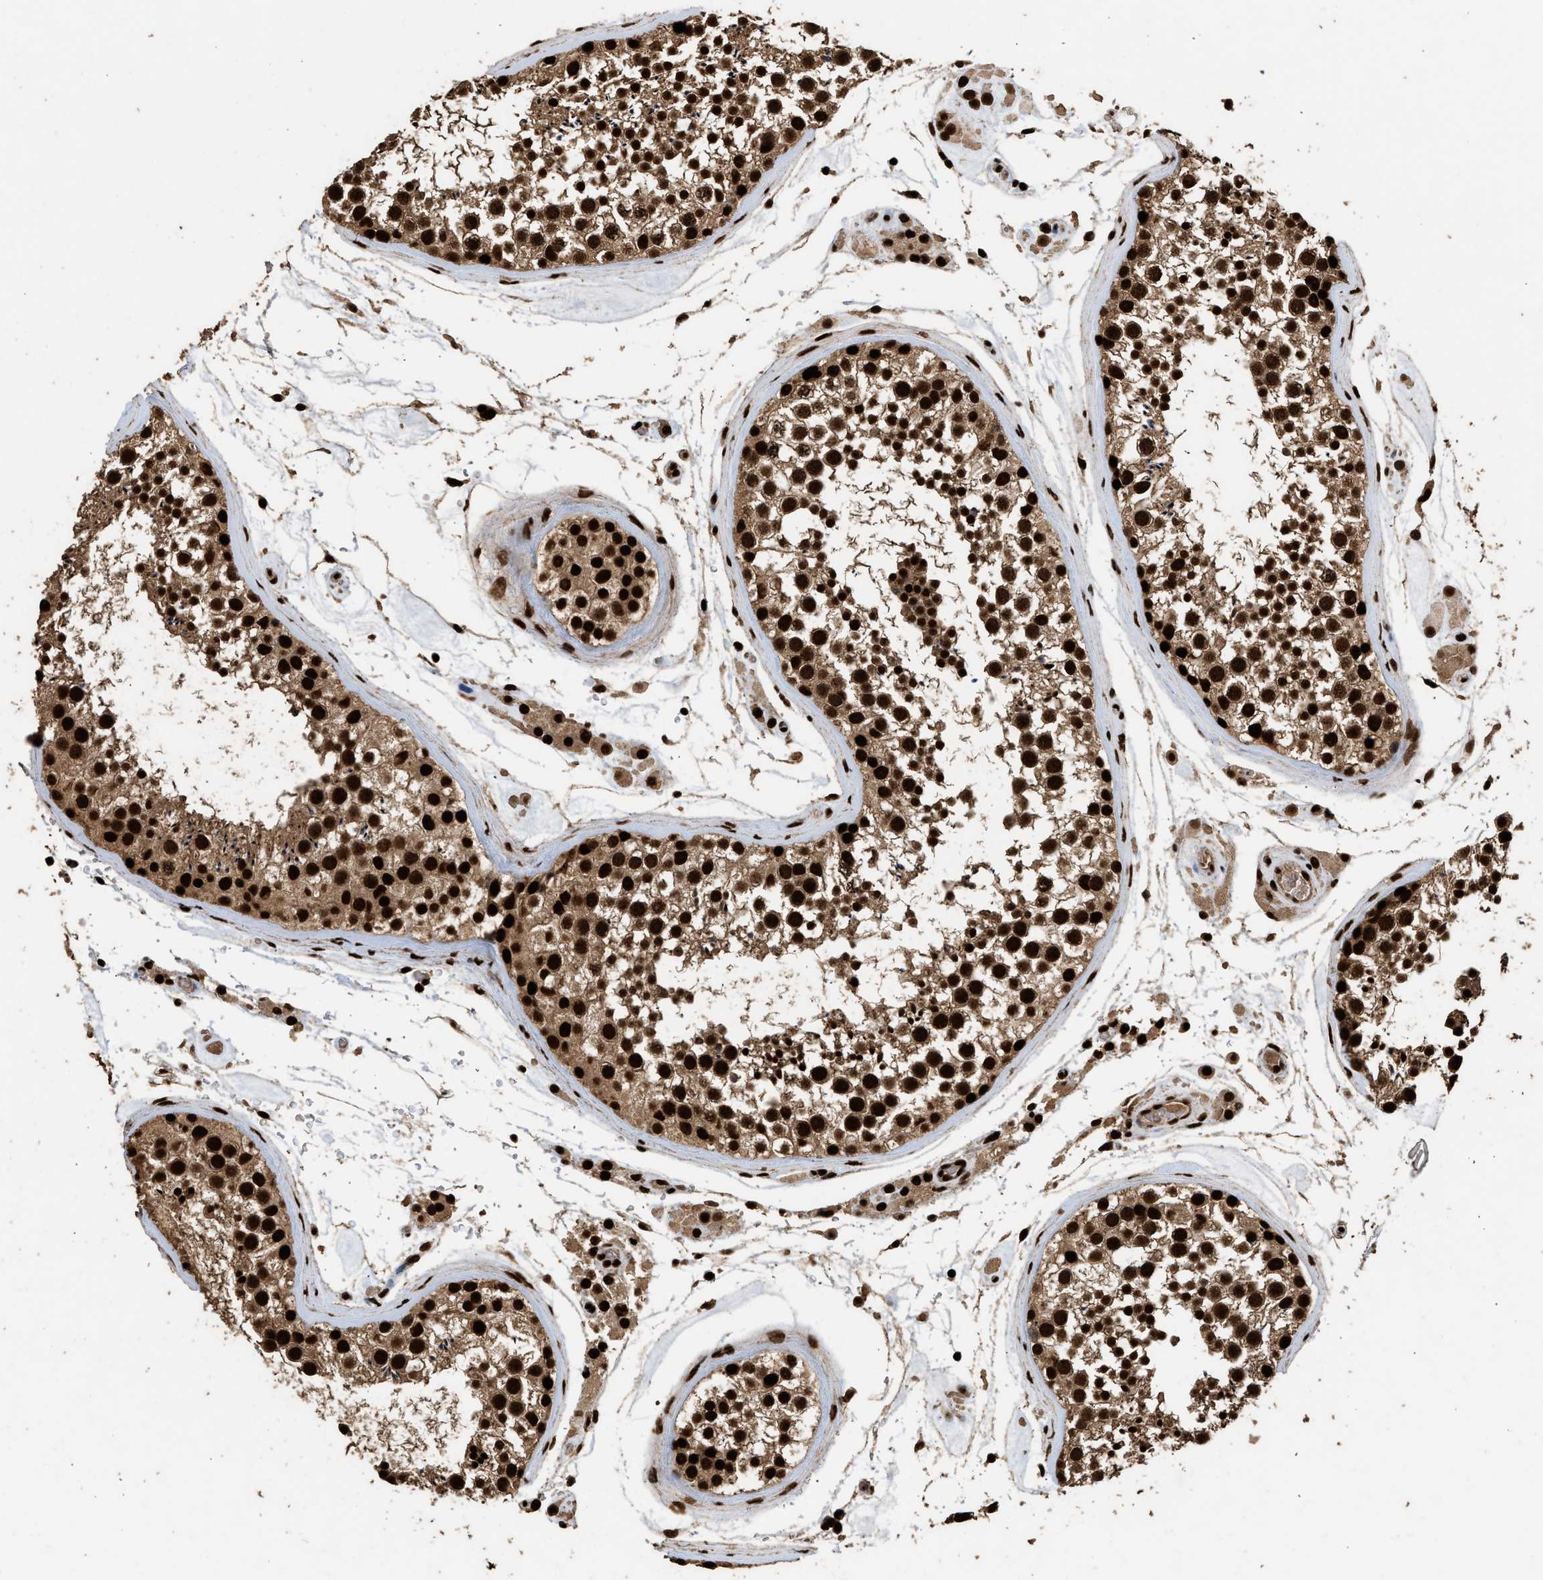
{"staining": {"intensity": "strong", "quantity": ">75%", "location": "cytoplasmic/membranous,nuclear"}, "tissue": "testis", "cell_type": "Cells in seminiferous ducts", "image_type": "normal", "snomed": [{"axis": "morphology", "description": "Normal tissue, NOS"}, {"axis": "topography", "description": "Testis"}], "caption": "Human testis stained with a brown dye reveals strong cytoplasmic/membranous,nuclear positive positivity in about >75% of cells in seminiferous ducts.", "gene": "PPP4R3B", "patient": {"sex": "male", "age": 46}}